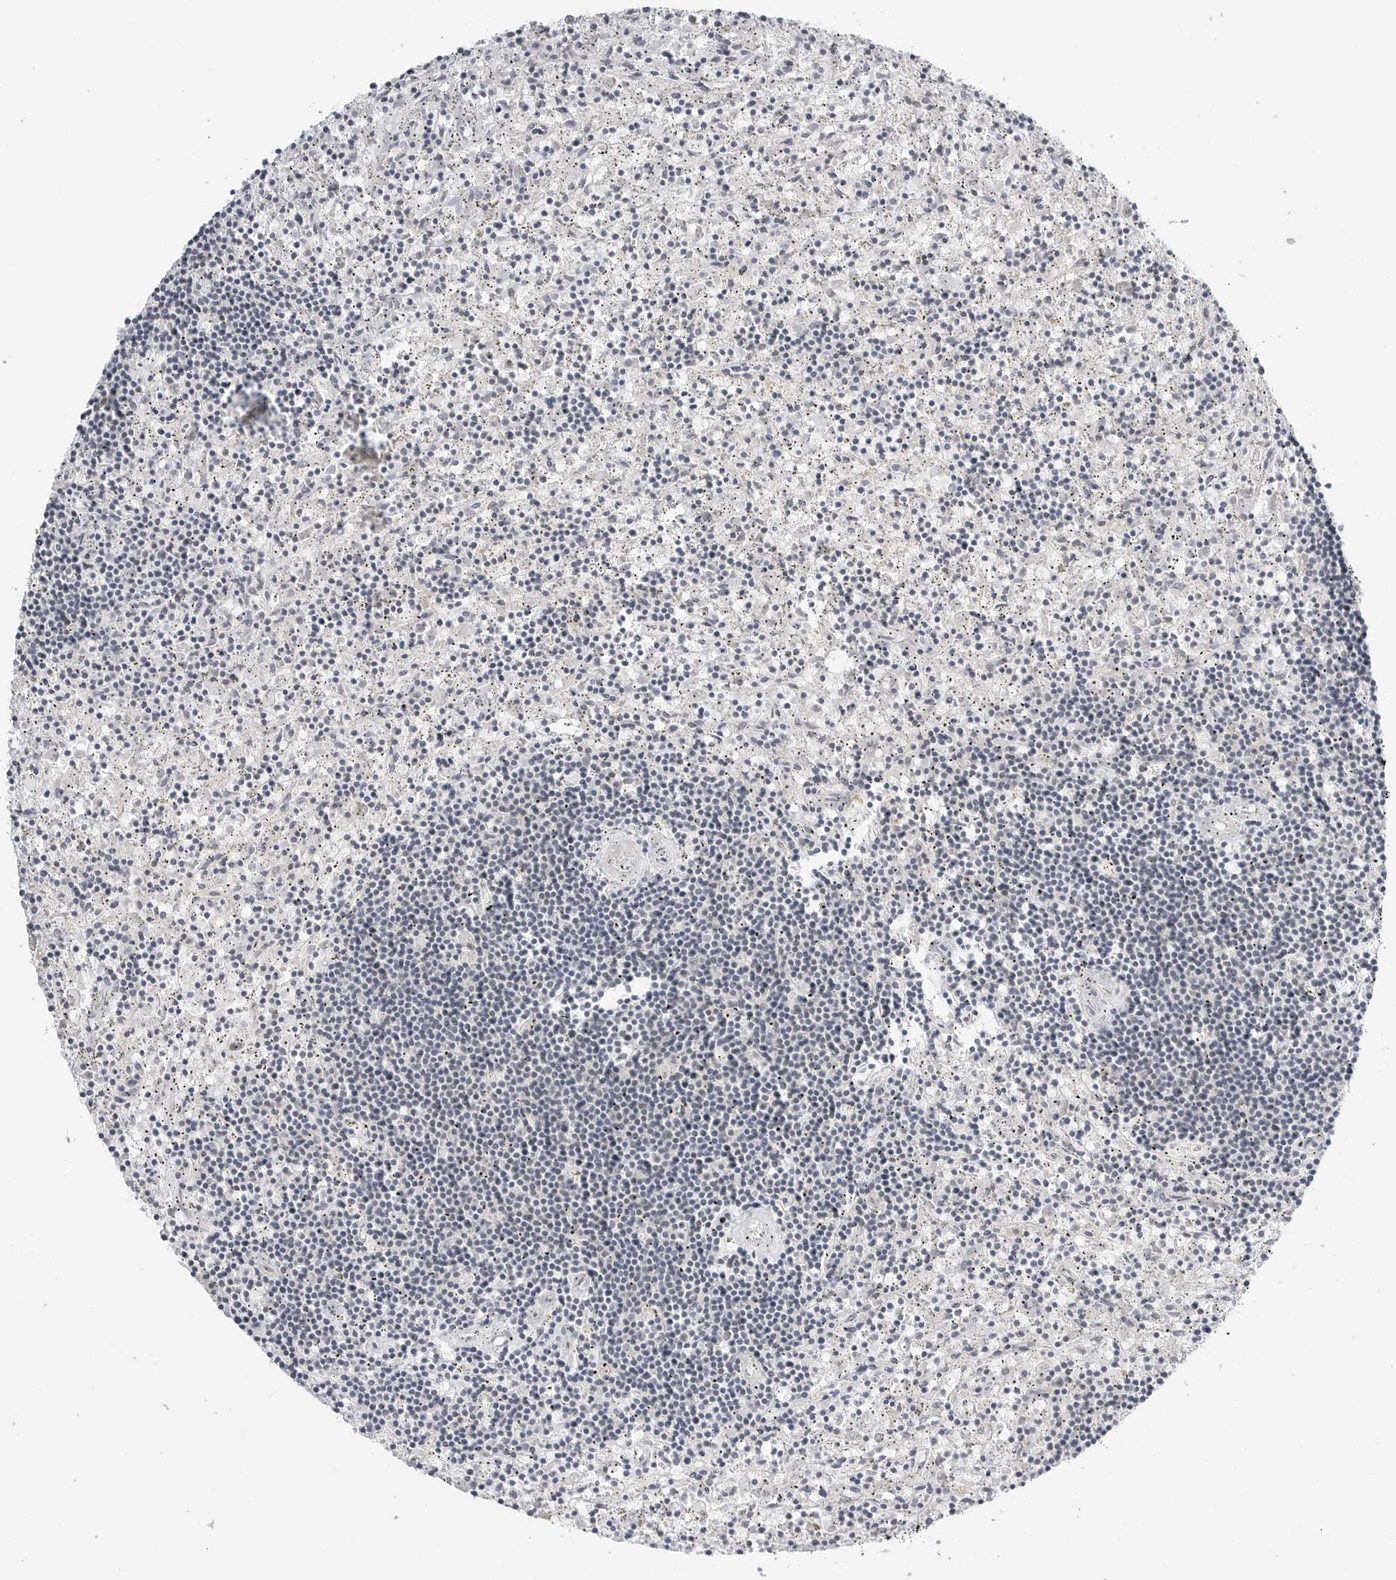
{"staining": {"intensity": "negative", "quantity": "none", "location": "none"}, "tissue": "lymphoma", "cell_type": "Tumor cells", "image_type": "cancer", "snomed": [{"axis": "morphology", "description": "Malignant lymphoma, non-Hodgkin's type, Low grade"}, {"axis": "topography", "description": "Spleen"}], "caption": "Lymphoma was stained to show a protein in brown. There is no significant expression in tumor cells.", "gene": "MAP2K5", "patient": {"sex": "male", "age": 76}}